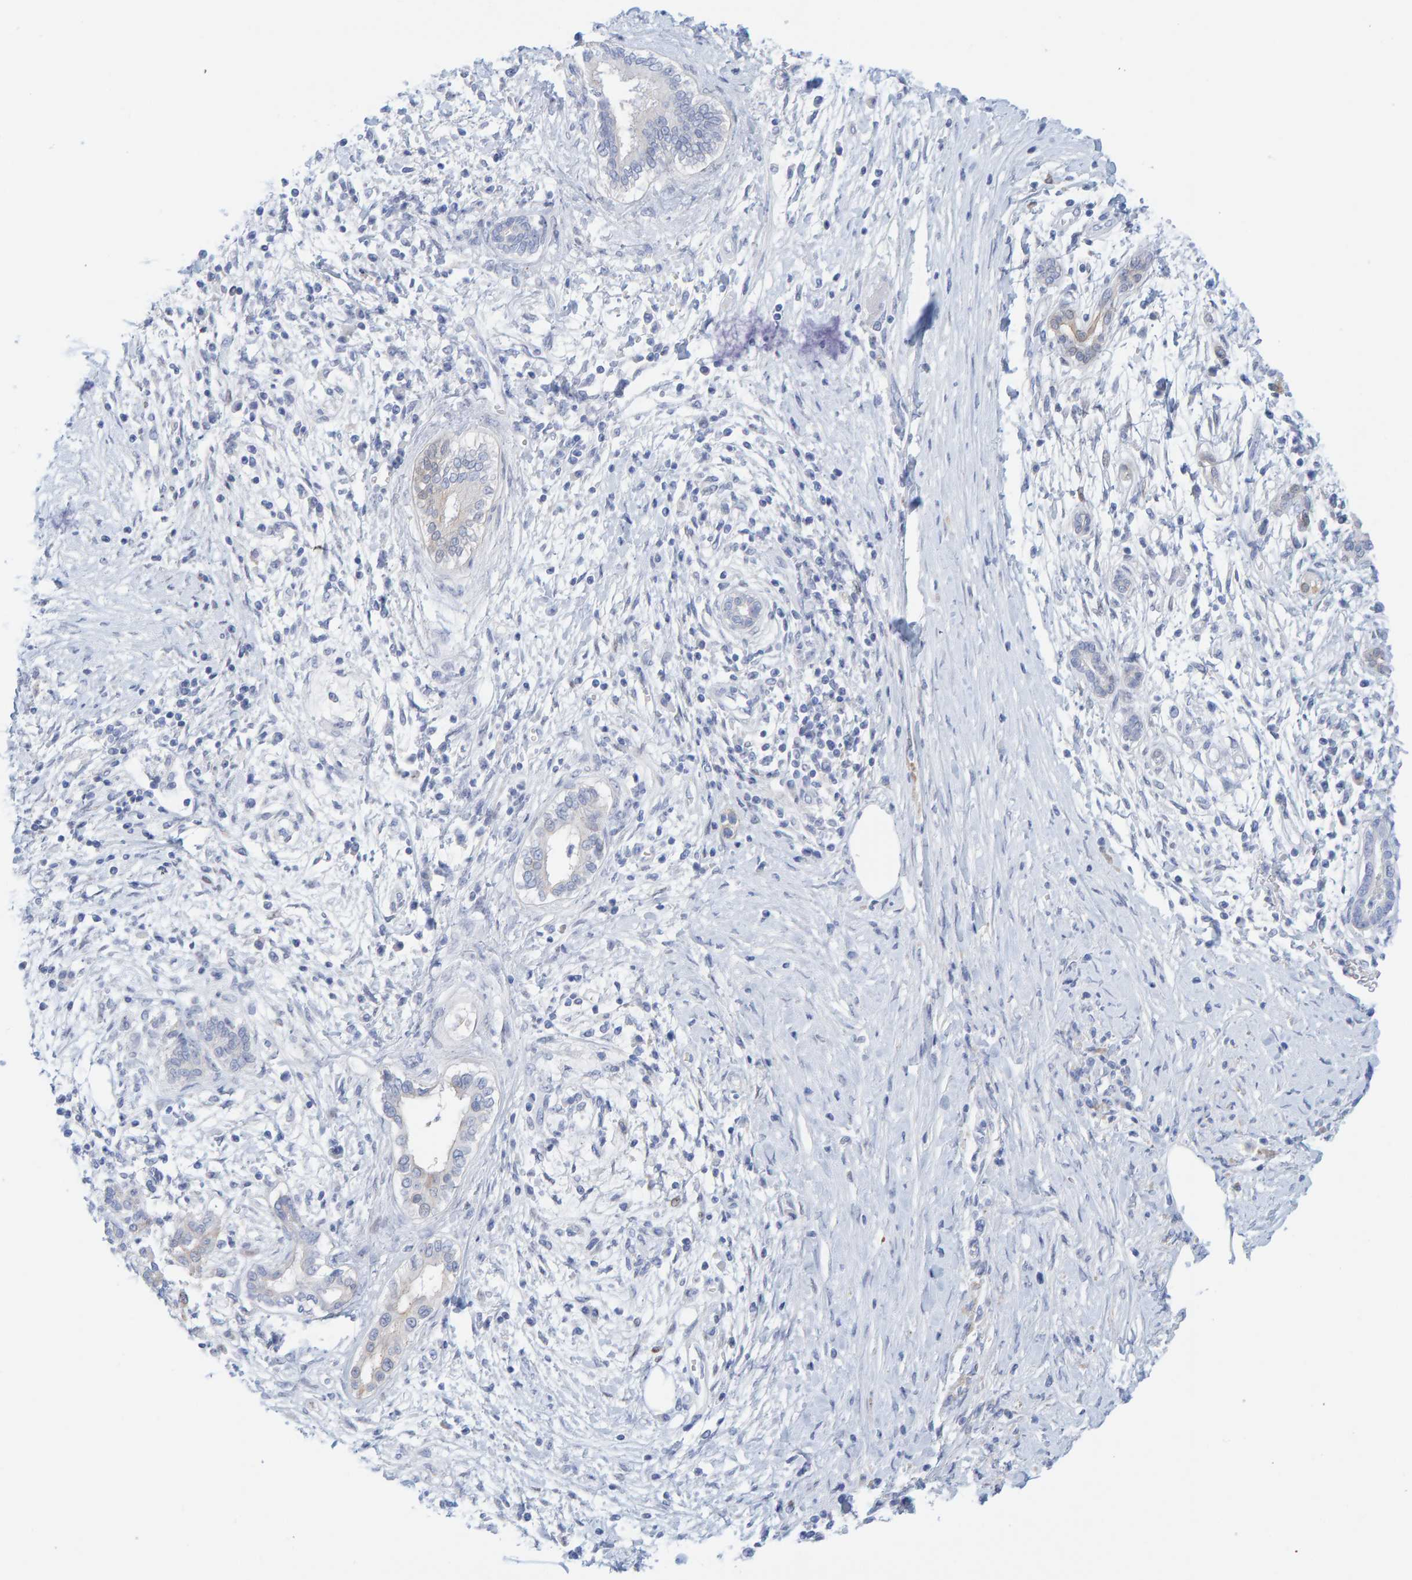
{"staining": {"intensity": "negative", "quantity": "none", "location": "none"}, "tissue": "pancreatic cancer", "cell_type": "Tumor cells", "image_type": "cancer", "snomed": [{"axis": "morphology", "description": "Adenocarcinoma, NOS"}, {"axis": "topography", "description": "Pancreas"}], "caption": "Tumor cells show no significant expression in pancreatic cancer.", "gene": "KLHL11", "patient": {"sex": "male", "age": 58}}